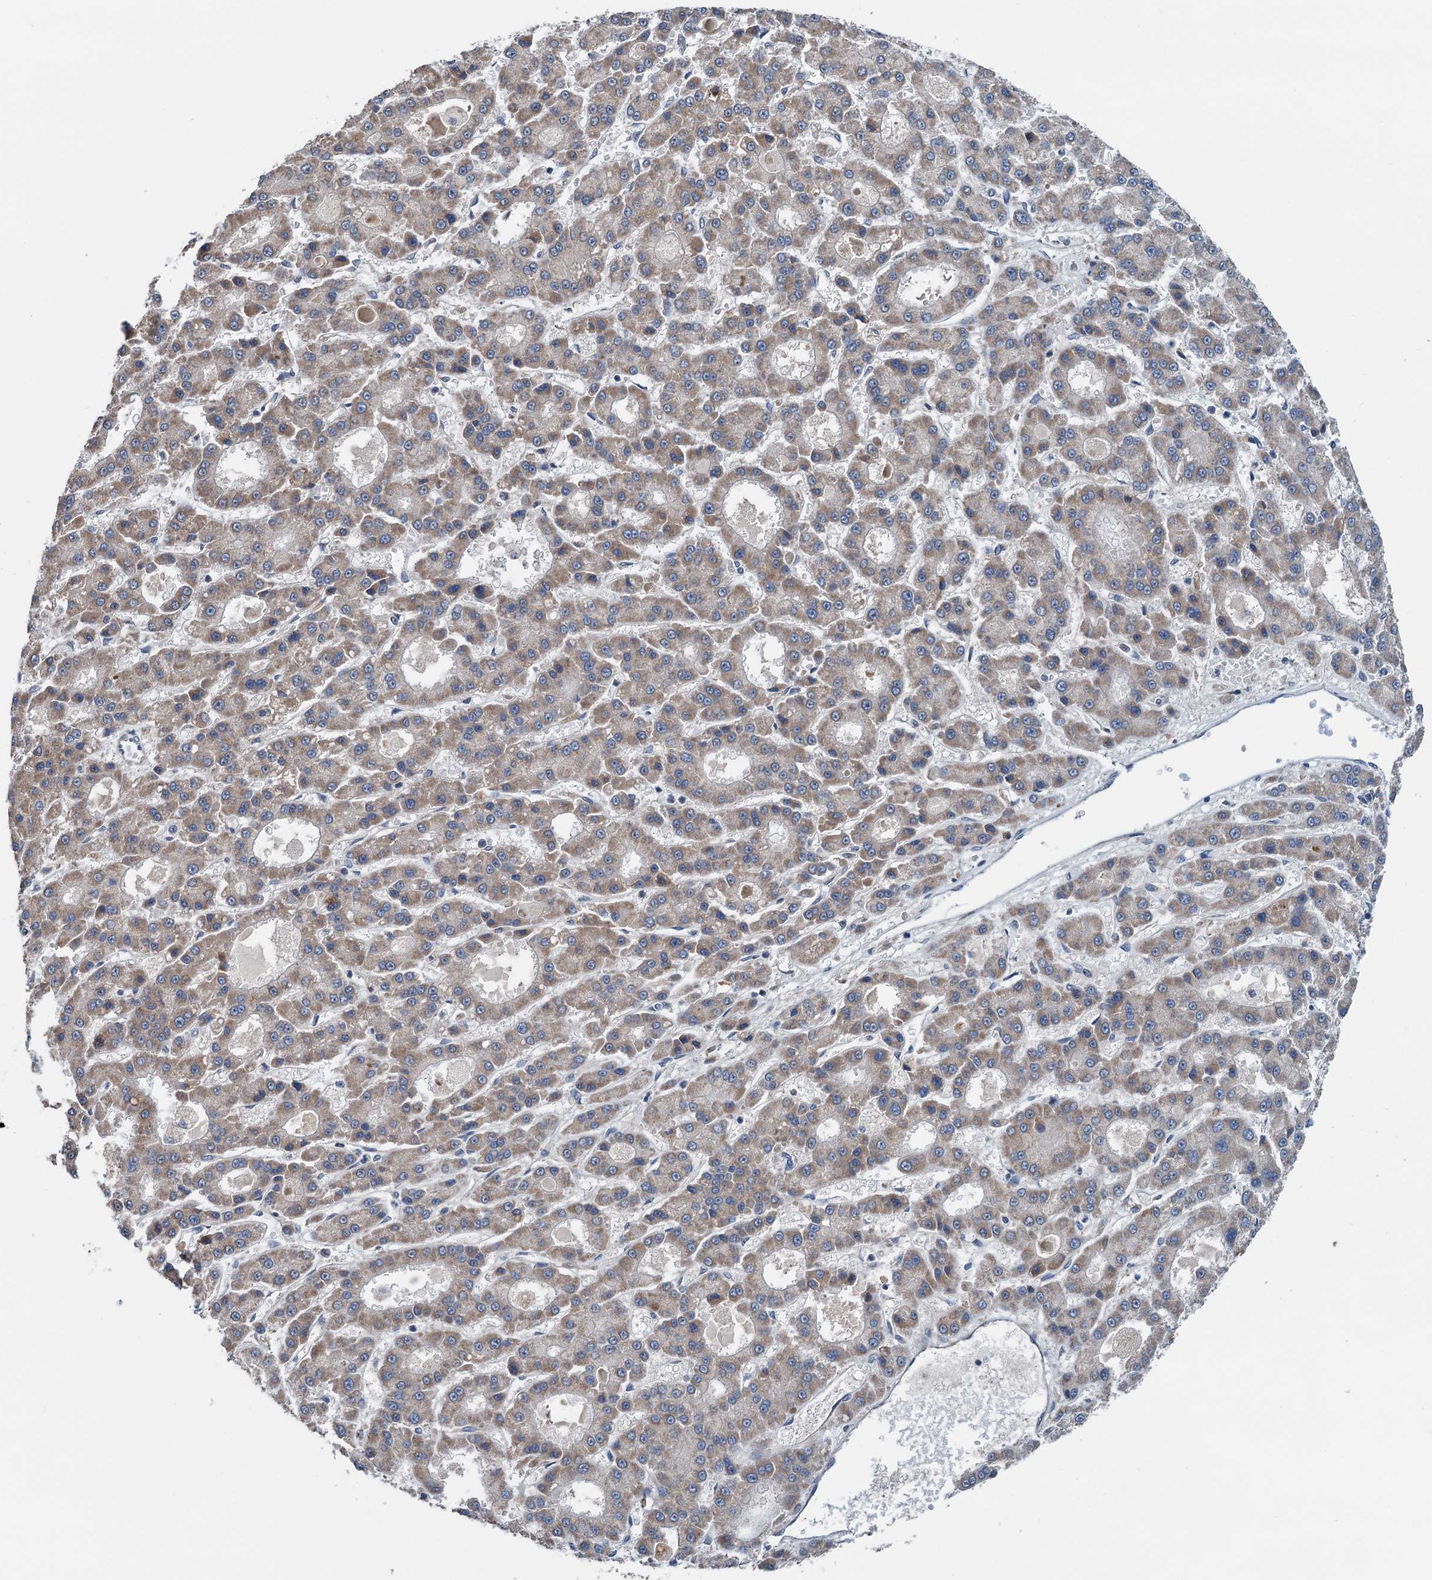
{"staining": {"intensity": "weak", "quantity": ">75%", "location": "cytoplasmic/membranous"}, "tissue": "liver cancer", "cell_type": "Tumor cells", "image_type": "cancer", "snomed": [{"axis": "morphology", "description": "Carcinoma, Hepatocellular, NOS"}, {"axis": "topography", "description": "Liver"}], "caption": "Protein expression analysis of hepatocellular carcinoma (liver) reveals weak cytoplasmic/membranous staining in approximately >75% of tumor cells.", "gene": "ELAC1", "patient": {"sex": "male", "age": 70}}